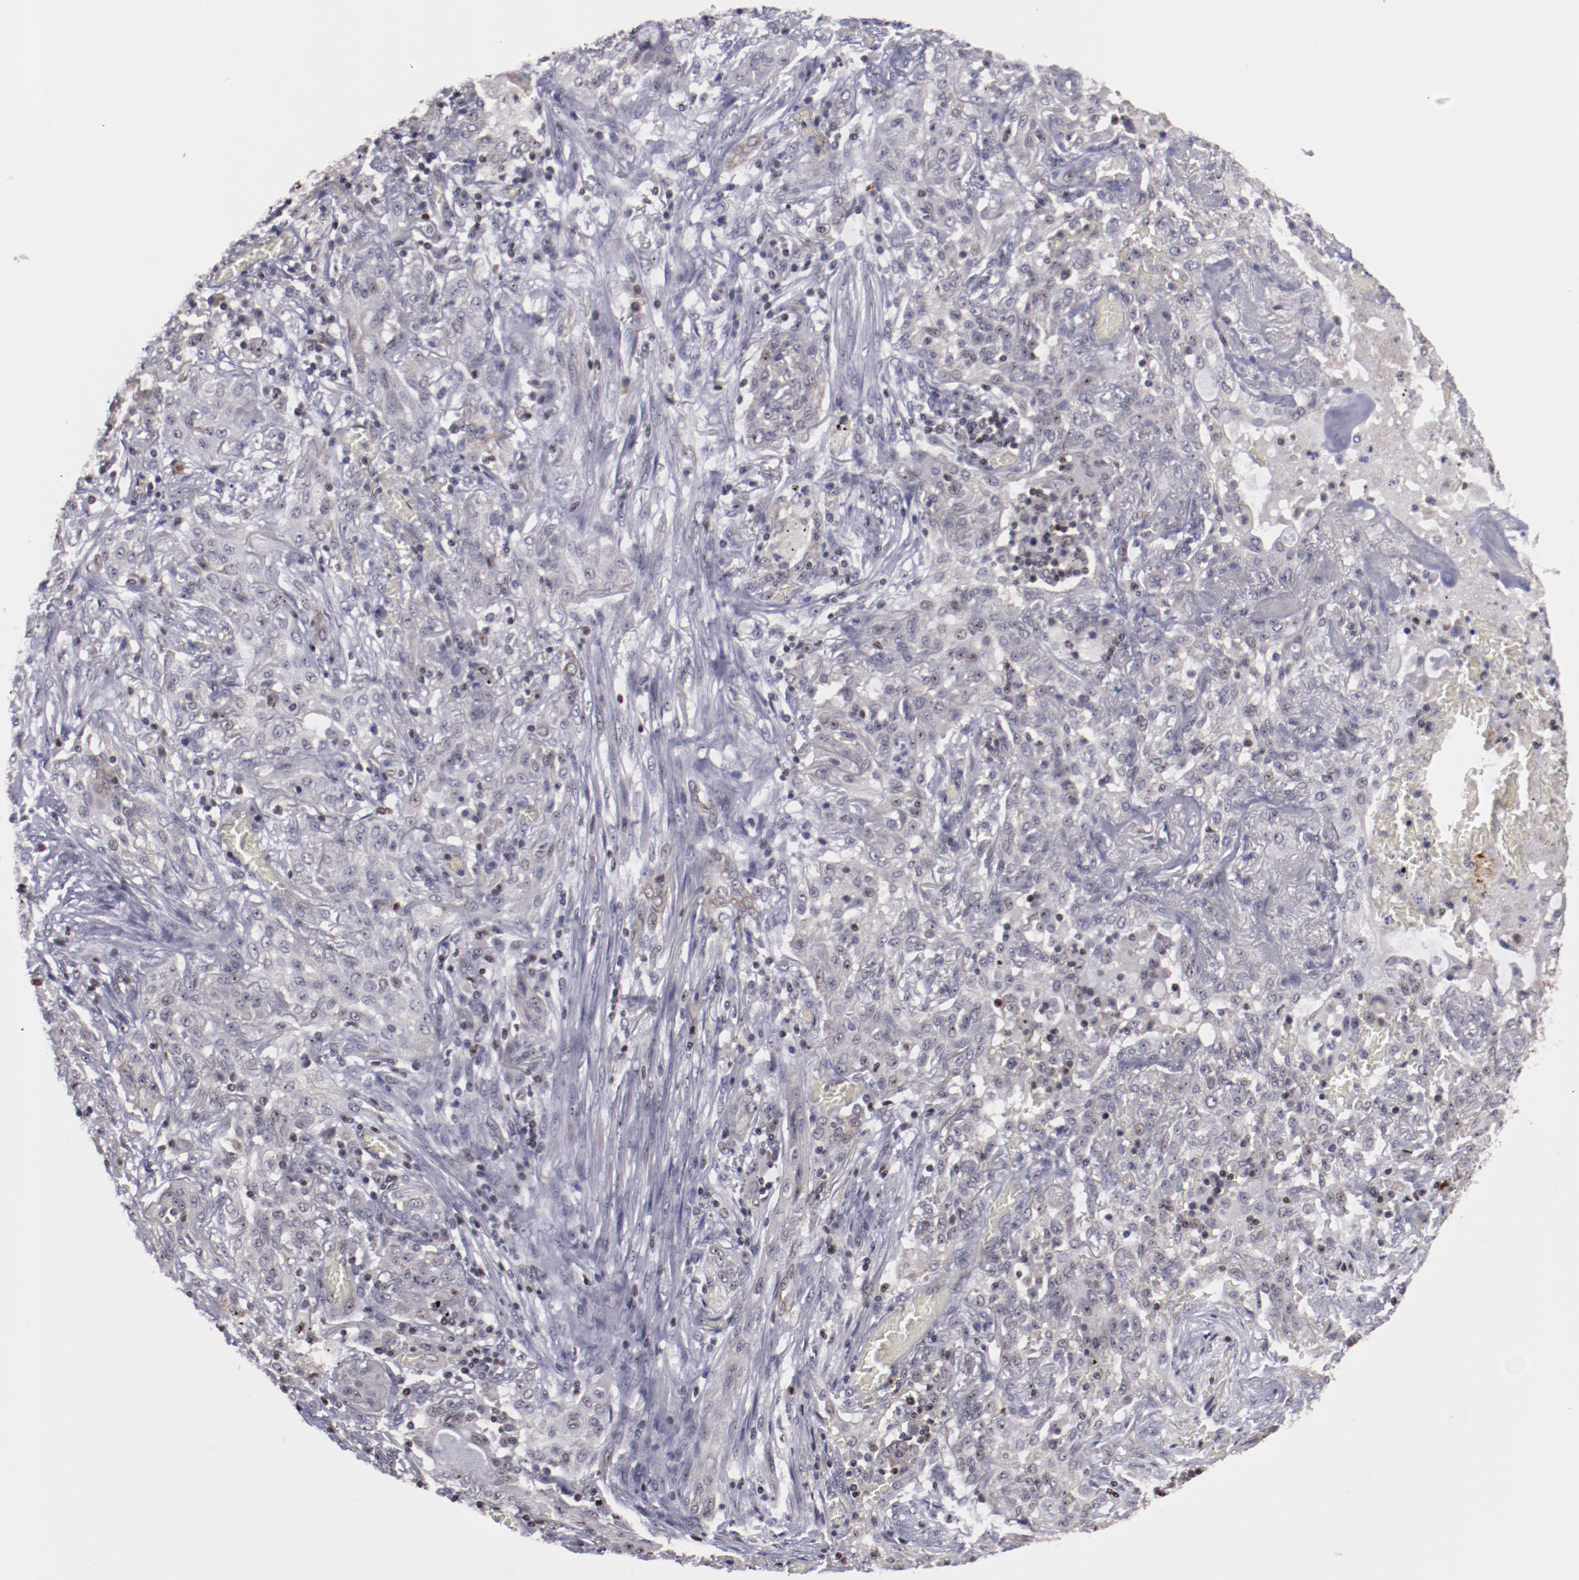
{"staining": {"intensity": "weak", "quantity": "<25%", "location": "cytoplasmic/membranous,nuclear"}, "tissue": "lung cancer", "cell_type": "Tumor cells", "image_type": "cancer", "snomed": [{"axis": "morphology", "description": "Squamous cell carcinoma, NOS"}, {"axis": "topography", "description": "Lung"}], "caption": "This is a image of IHC staining of squamous cell carcinoma (lung), which shows no staining in tumor cells.", "gene": "DDX24", "patient": {"sex": "female", "age": 47}}